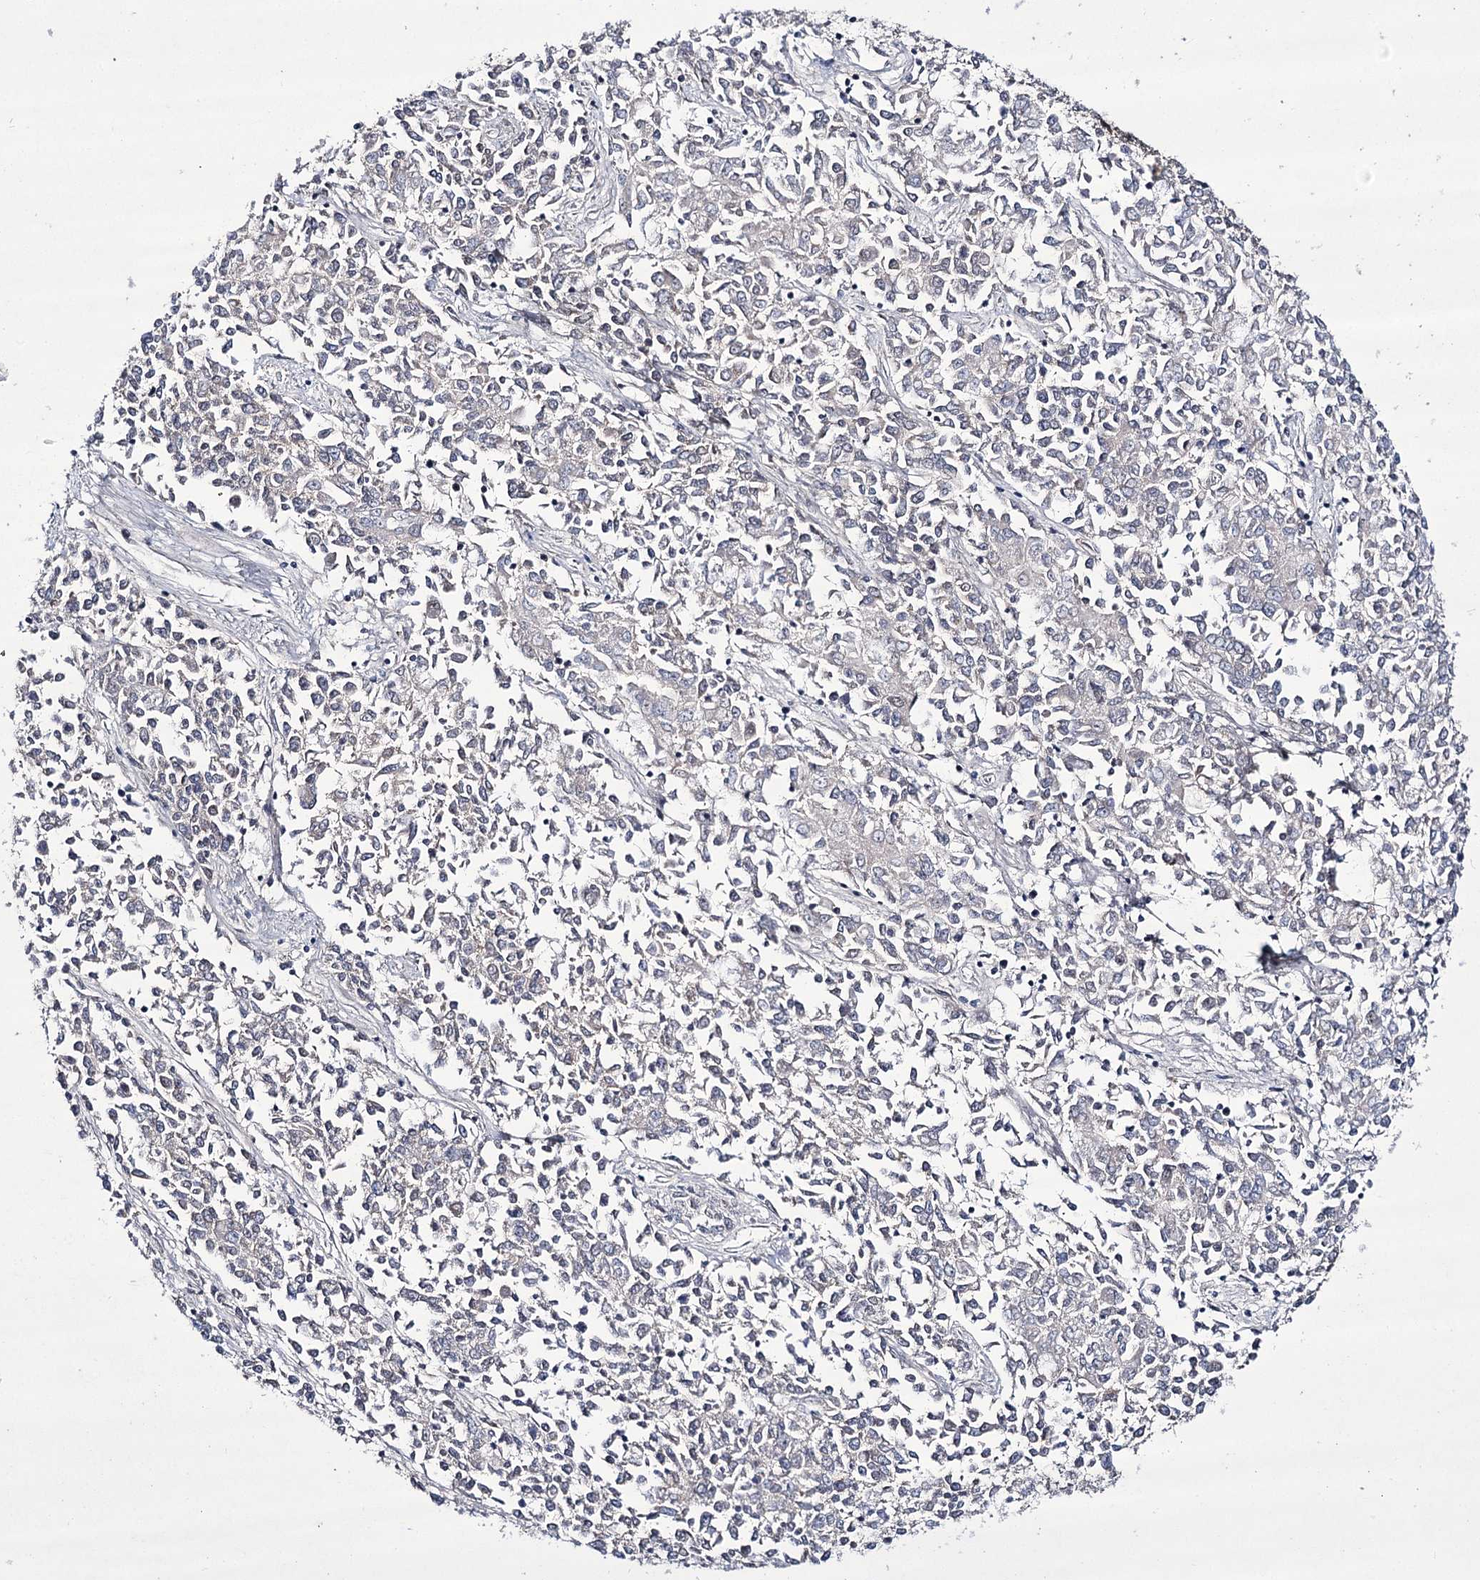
{"staining": {"intensity": "negative", "quantity": "none", "location": "none"}, "tissue": "endometrial cancer", "cell_type": "Tumor cells", "image_type": "cancer", "snomed": [{"axis": "morphology", "description": "Adenocarcinoma, NOS"}, {"axis": "topography", "description": "Endometrium"}], "caption": "This is an immunohistochemistry photomicrograph of endometrial adenocarcinoma. There is no positivity in tumor cells.", "gene": "HOXC11", "patient": {"sex": "female", "age": 50}}